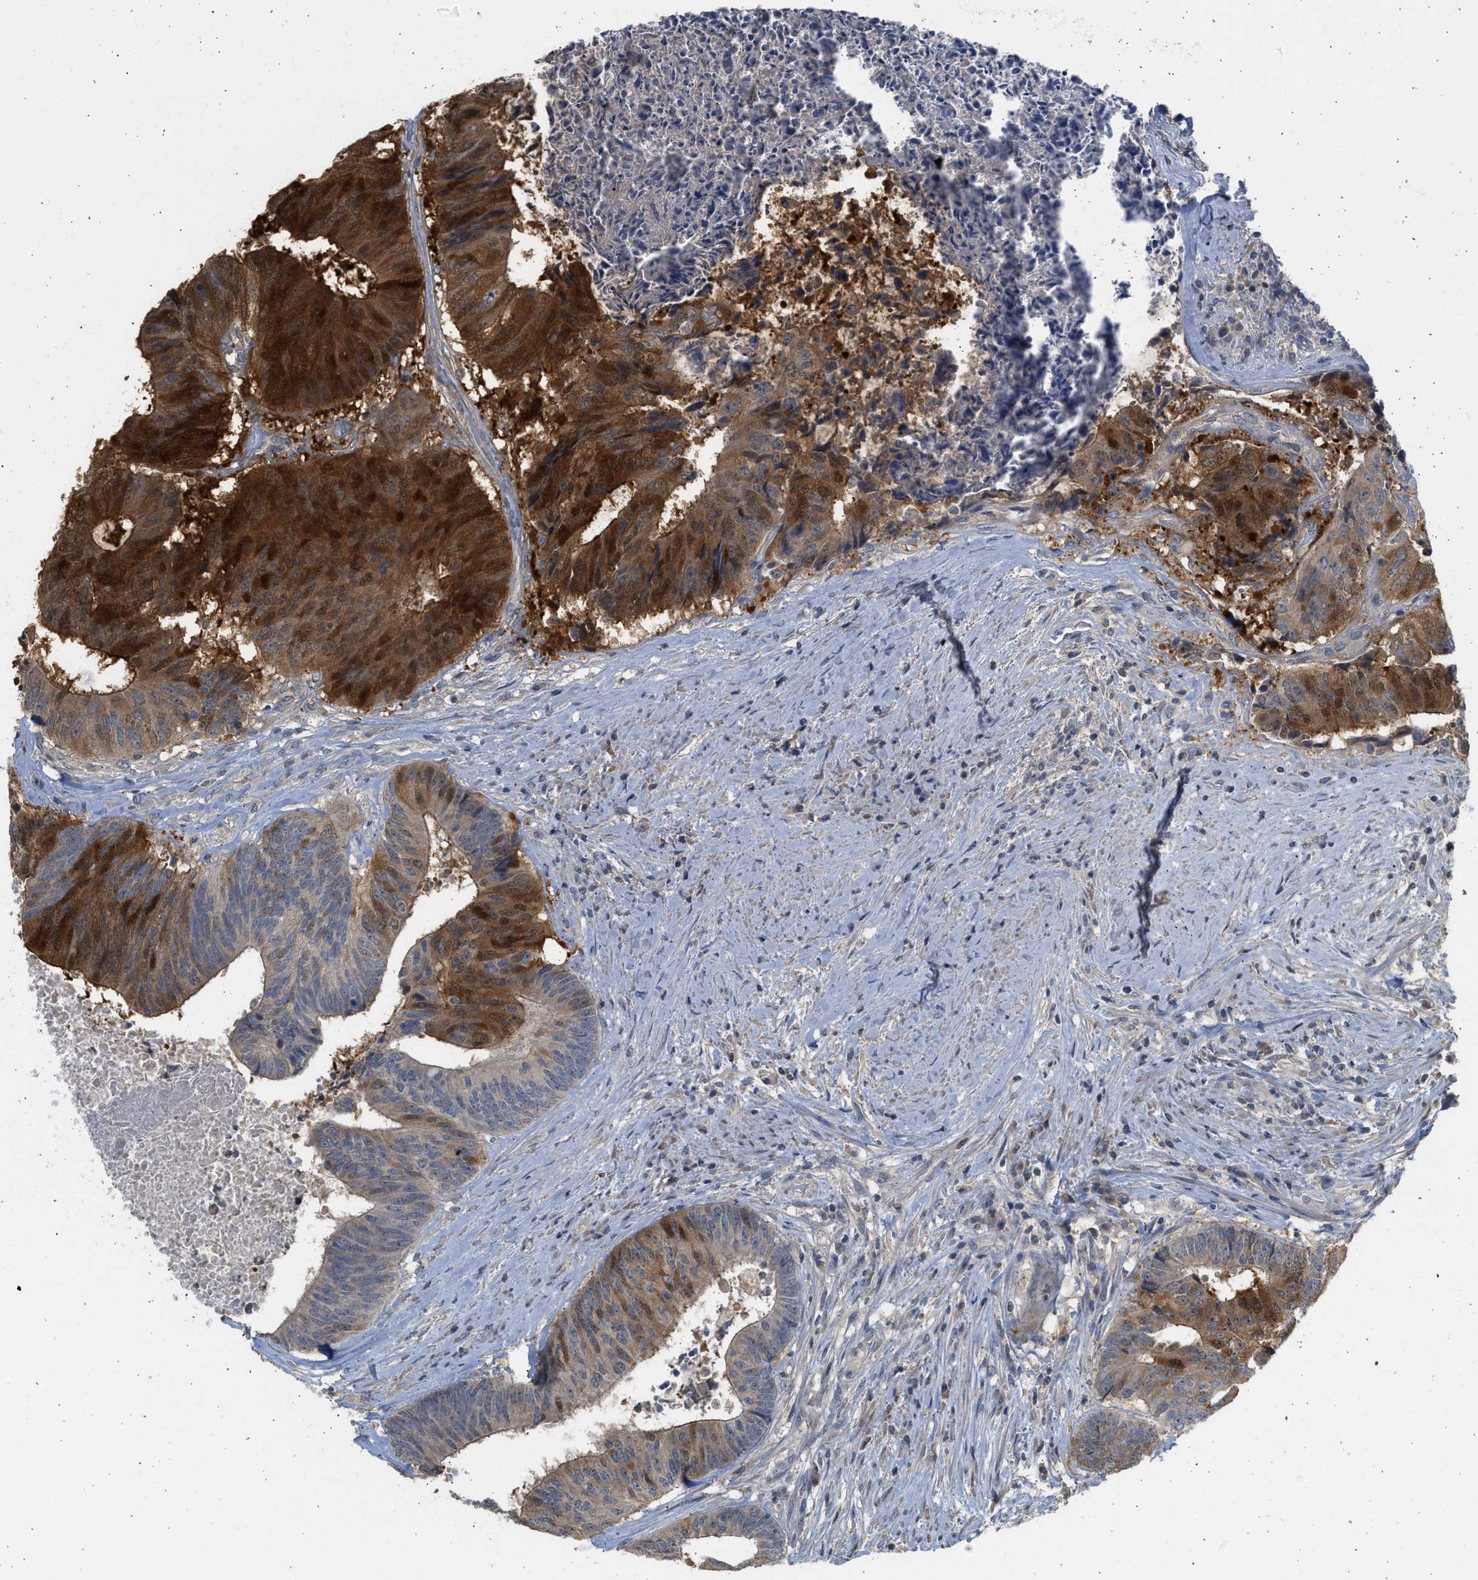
{"staining": {"intensity": "strong", "quantity": "25%-75%", "location": "cytoplasmic/membranous"}, "tissue": "colorectal cancer", "cell_type": "Tumor cells", "image_type": "cancer", "snomed": [{"axis": "morphology", "description": "Adenocarcinoma, NOS"}, {"axis": "topography", "description": "Rectum"}], "caption": "This image demonstrates IHC staining of human colorectal cancer, with high strong cytoplasmic/membranous positivity in approximately 25%-75% of tumor cells.", "gene": "SULT2A1", "patient": {"sex": "male", "age": 72}}